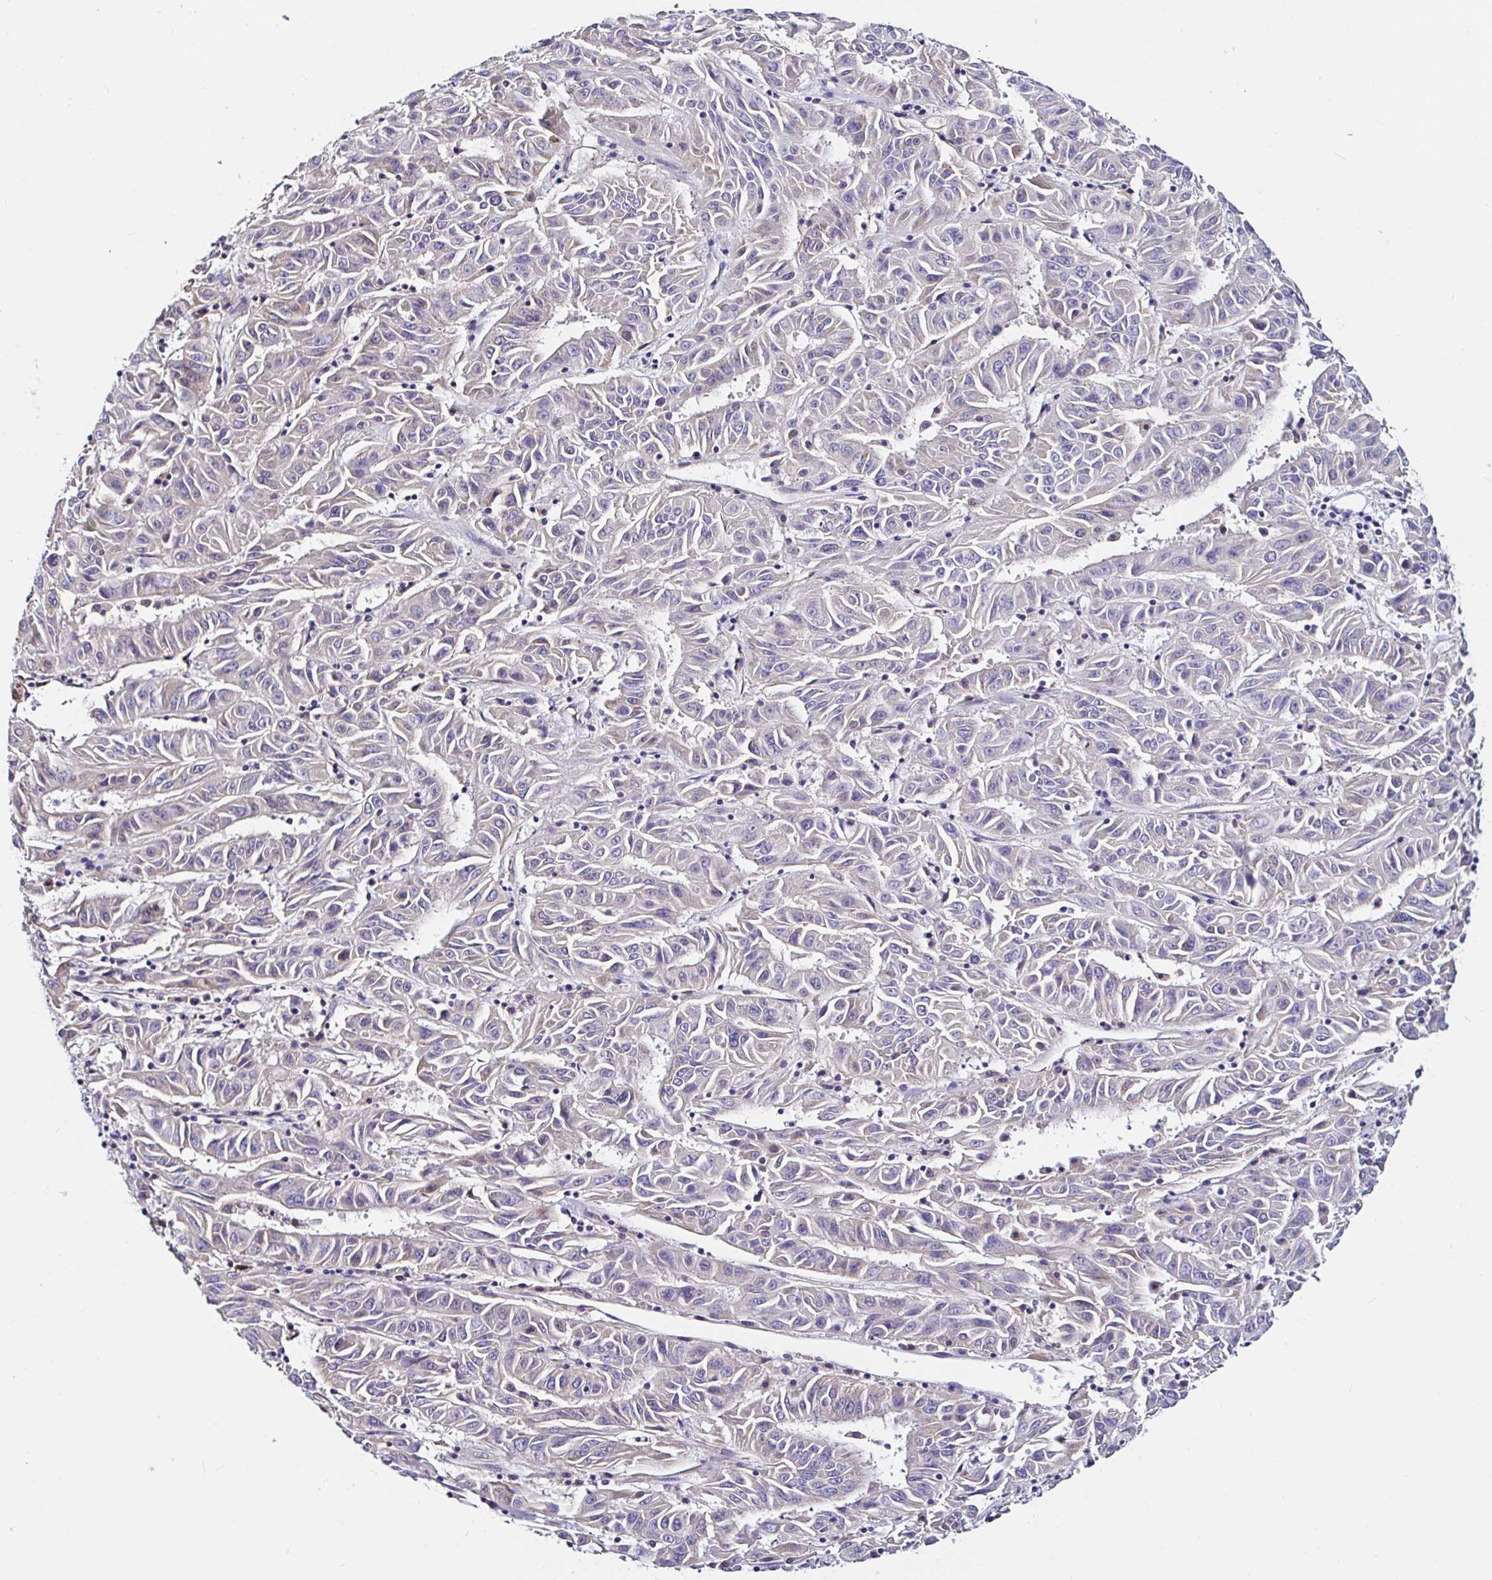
{"staining": {"intensity": "weak", "quantity": "<25%", "location": "cytoplasmic/membranous"}, "tissue": "pancreatic cancer", "cell_type": "Tumor cells", "image_type": "cancer", "snomed": [{"axis": "morphology", "description": "Adenocarcinoma, NOS"}, {"axis": "topography", "description": "Pancreas"}], "caption": "Immunohistochemistry of human pancreatic adenocarcinoma displays no expression in tumor cells.", "gene": "VSIG2", "patient": {"sex": "male", "age": 63}}